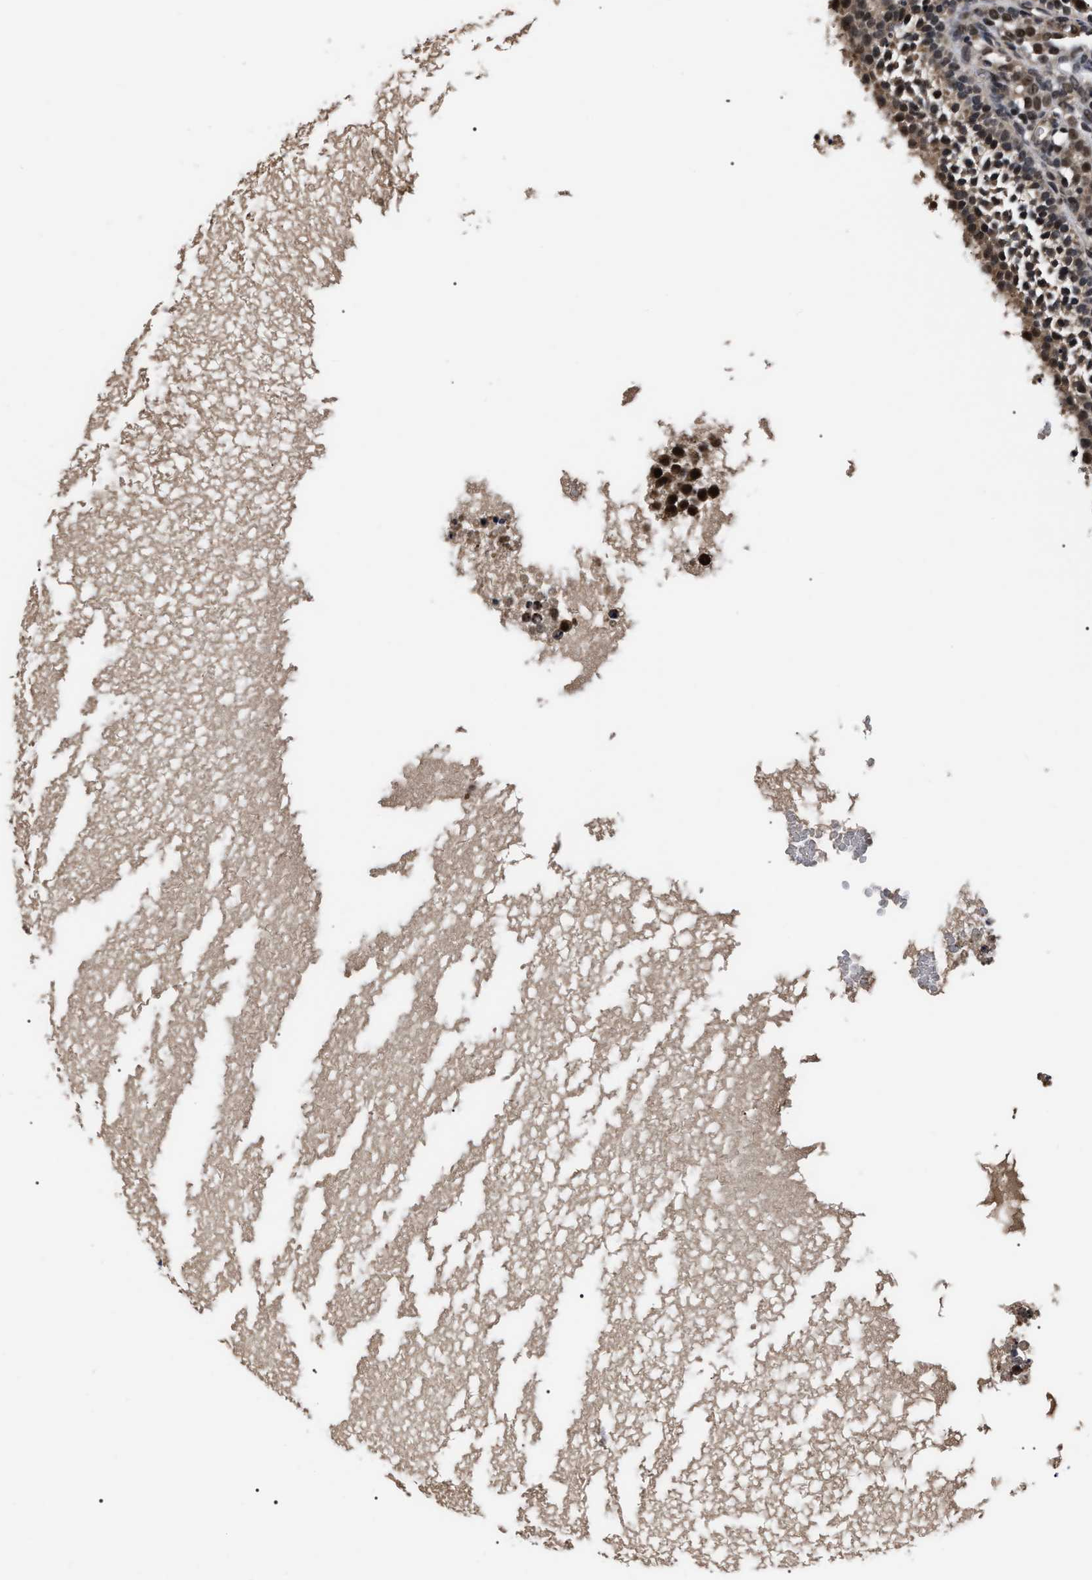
{"staining": {"intensity": "weak", "quantity": "25%-75%", "location": "cytoplasmic/membranous"}, "tissue": "ovary", "cell_type": "Ovarian stroma cells", "image_type": "normal", "snomed": [{"axis": "morphology", "description": "Normal tissue, NOS"}, {"axis": "topography", "description": "Ovary"}], "caption": "Ovarian stroma cells demonstrate low levels of weak cytoplasmic/membranous staining in approximately 25%-75% of cells in benign ovary.", "gene": "CSNK2A1", "patient": {"sex": "female", "age": 35}}